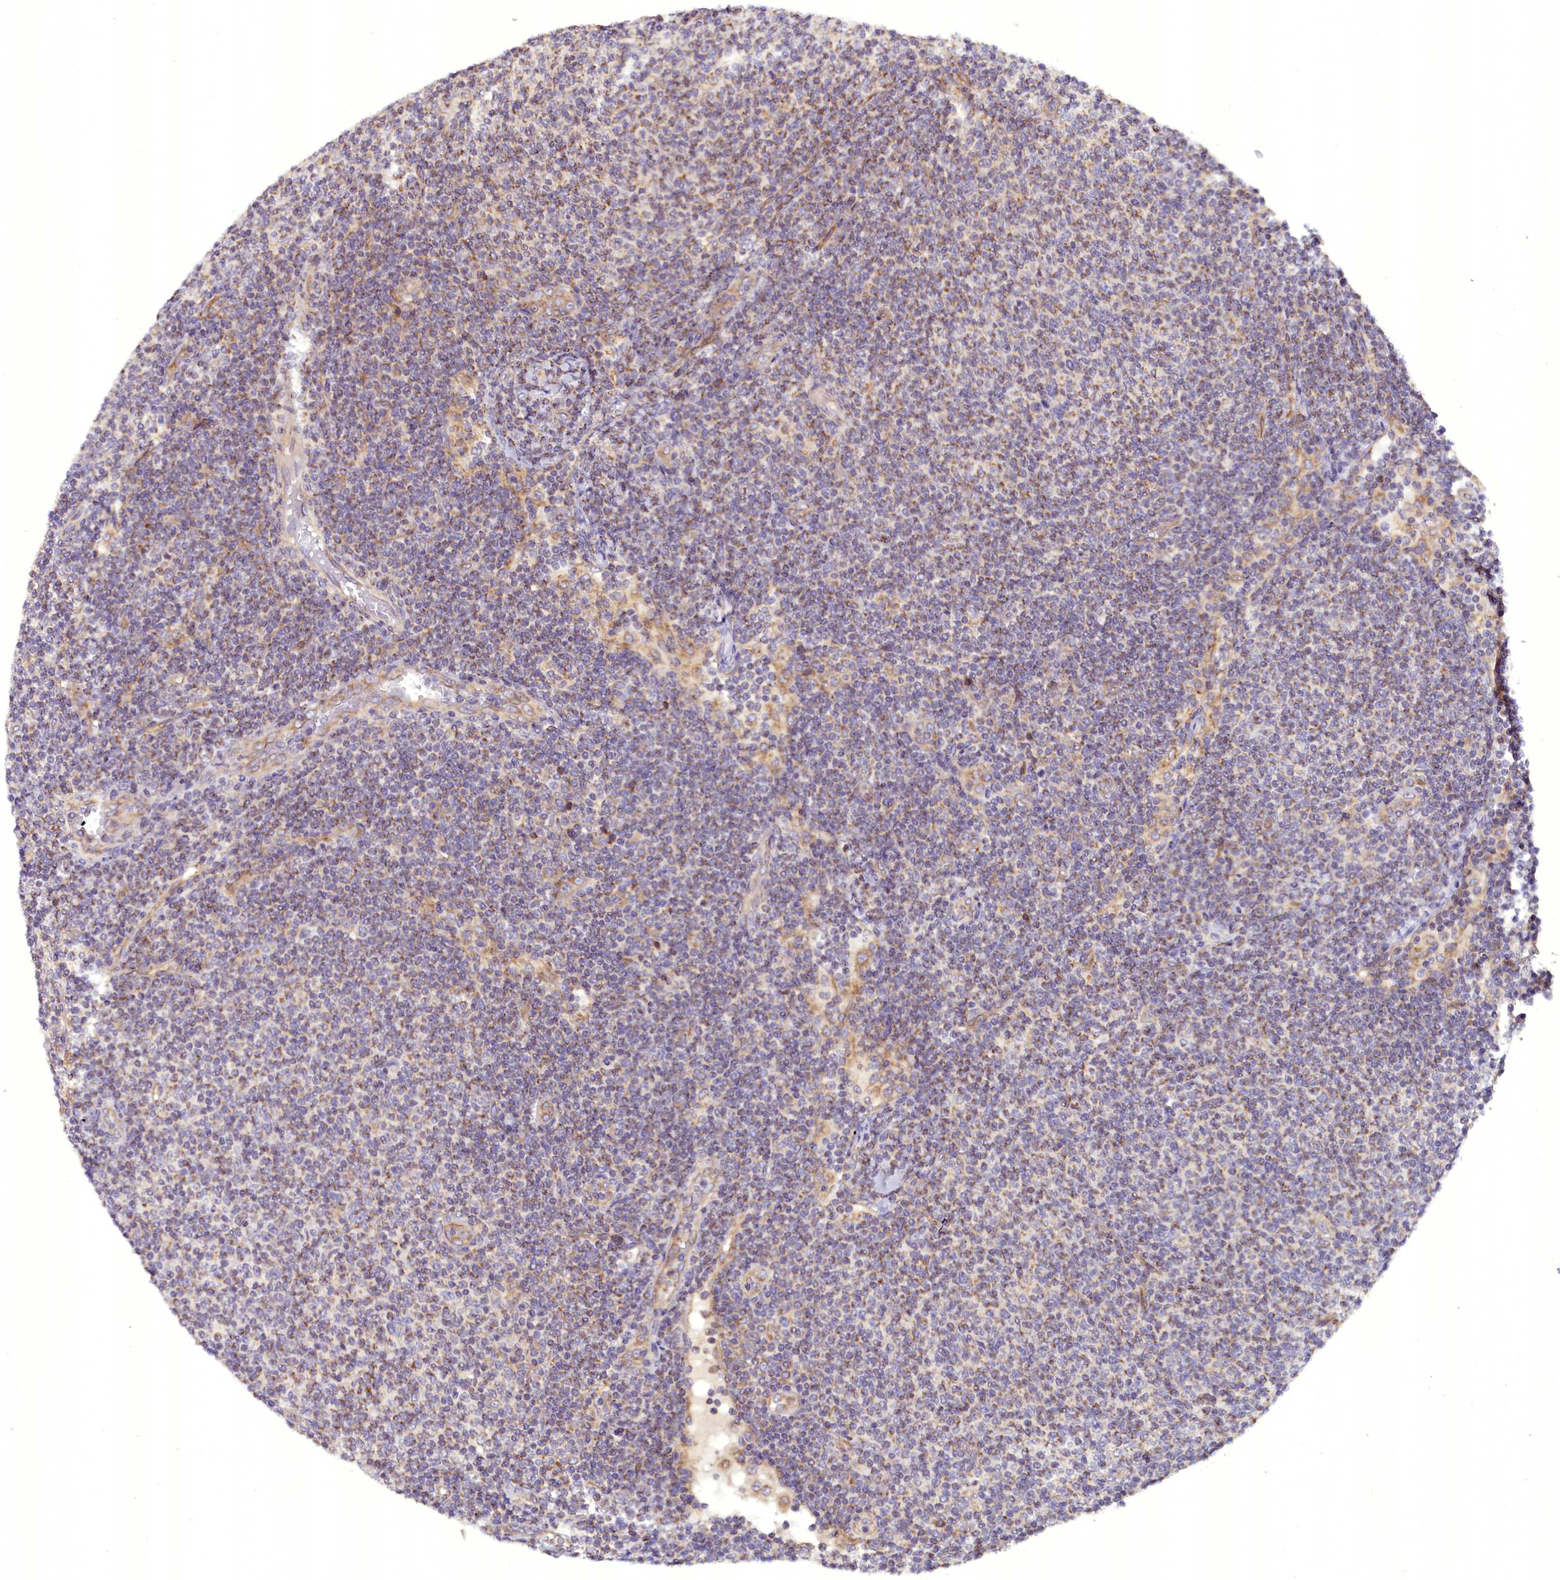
{"staining": {"intensity": "weak", "quantity": ">75%", "location": "cytoplasmic/membranous"}, "tissue": "lymphoma", "cell_type": "Tumor cells", "image_type": "cancer", "snomed": [{"axis": "morphology", "description": "Malignant lymphoma, non-Hodgkin's type, Low grade"}, {"axis": "topography", "description": "Lymph node"}], "caption": "Human malignant lymphoma, non-Hodgkin's type (low-grade) stained with a protein marker demonstrates weak staining in tumor cells.", "gene": "DNAJB9", "patient": {"sex": "male", "age": 66}}